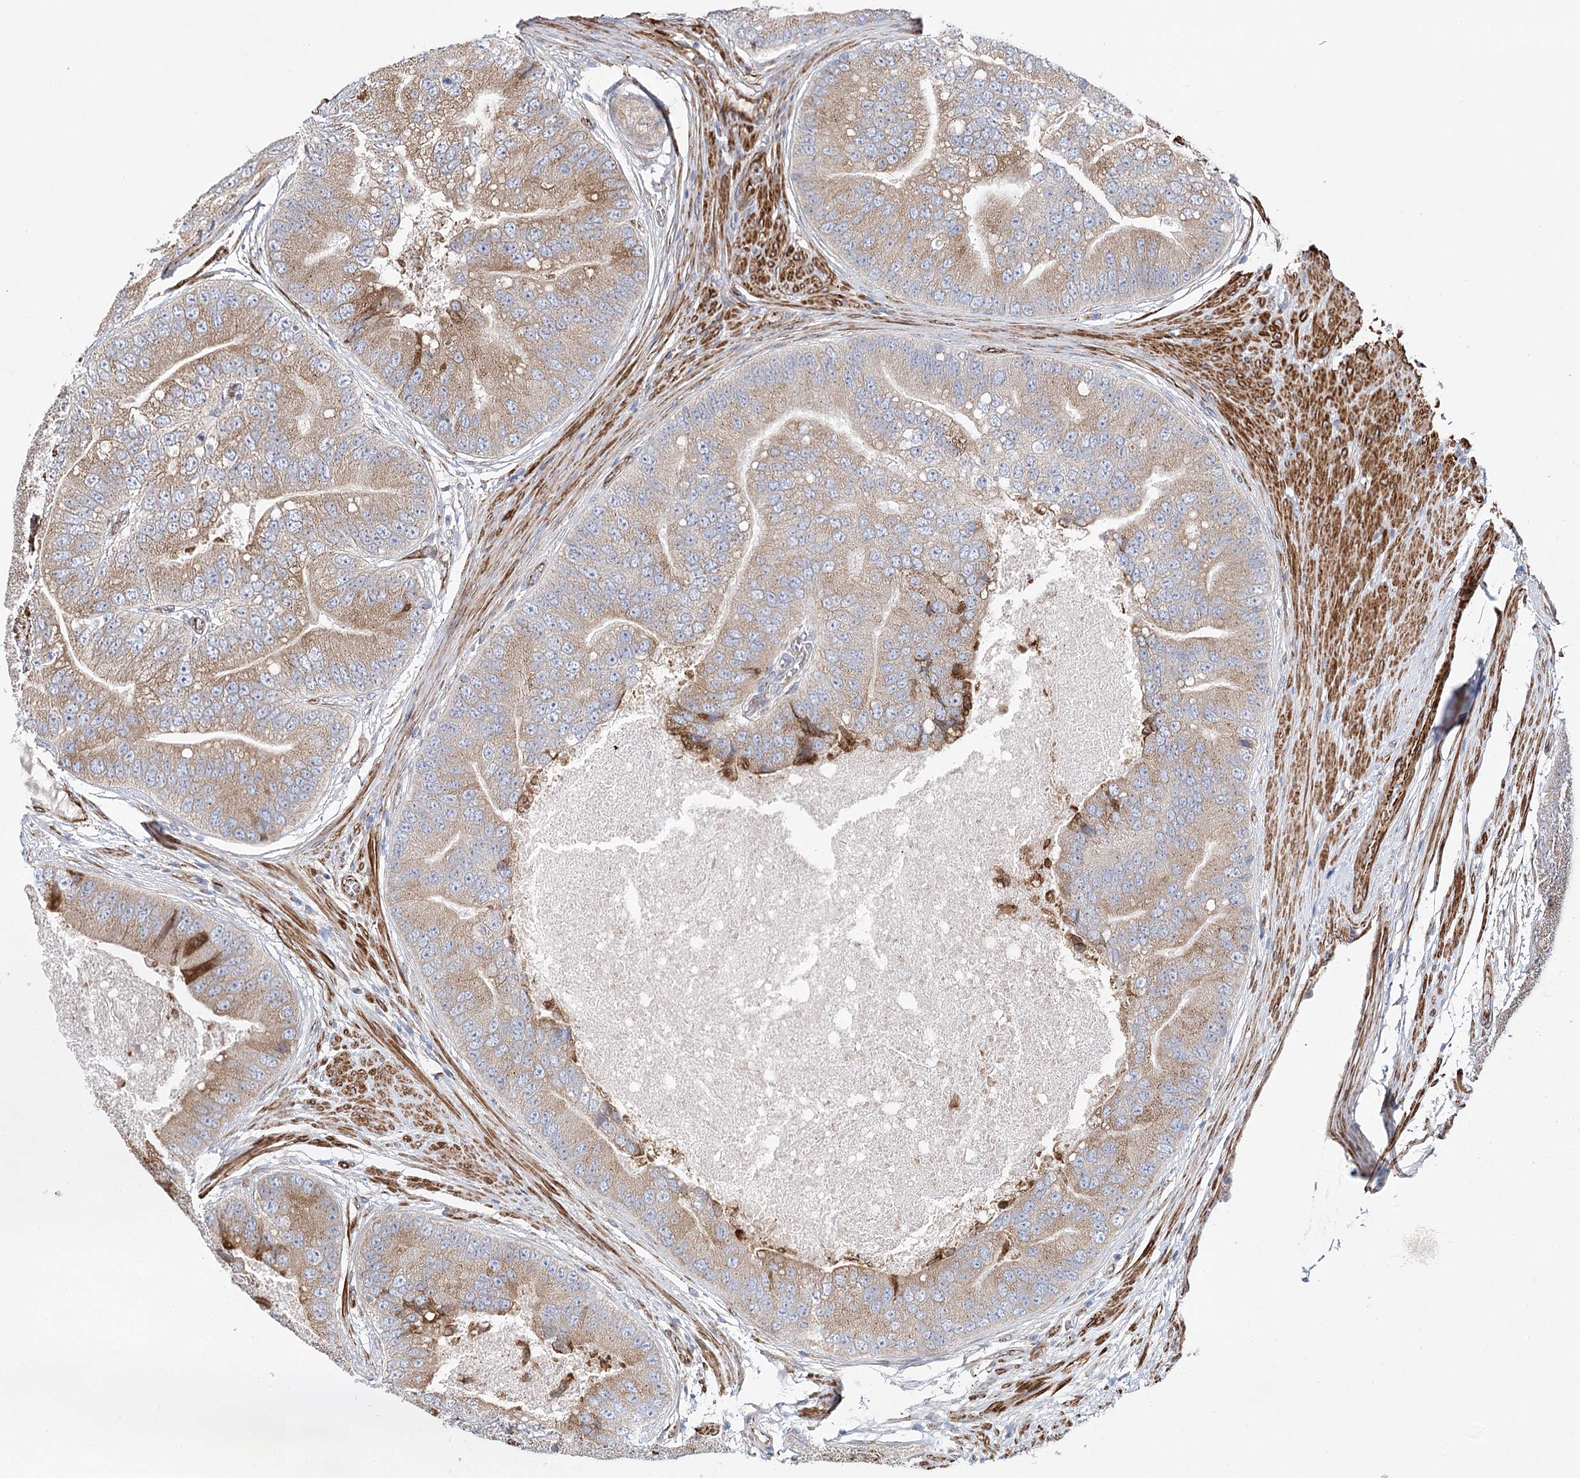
{"staining": {"intensity": "moderate", "quantity": ">75%", "location": "cytoplasmic/membranous"}, "tissue": "prostate cancer", "cell_type": "Tumor cells", "image_type": "cancer", "snomed": [{"axis": "morphology", "description": "Adenocarcinoma, High grade"}, {"axis": "topography", "description": "Prostate"}], "caption": "Immunohistochemistry image of human prostate adenocarcinoma (high-grade) stained for a protein (brown), which exhibits medium levels of moderate cytoplasmic/membranous staining in about >75% of tumor cells.", "gene": "ABRAXAS2", "patient": {"sex": "male", "age": 70}}